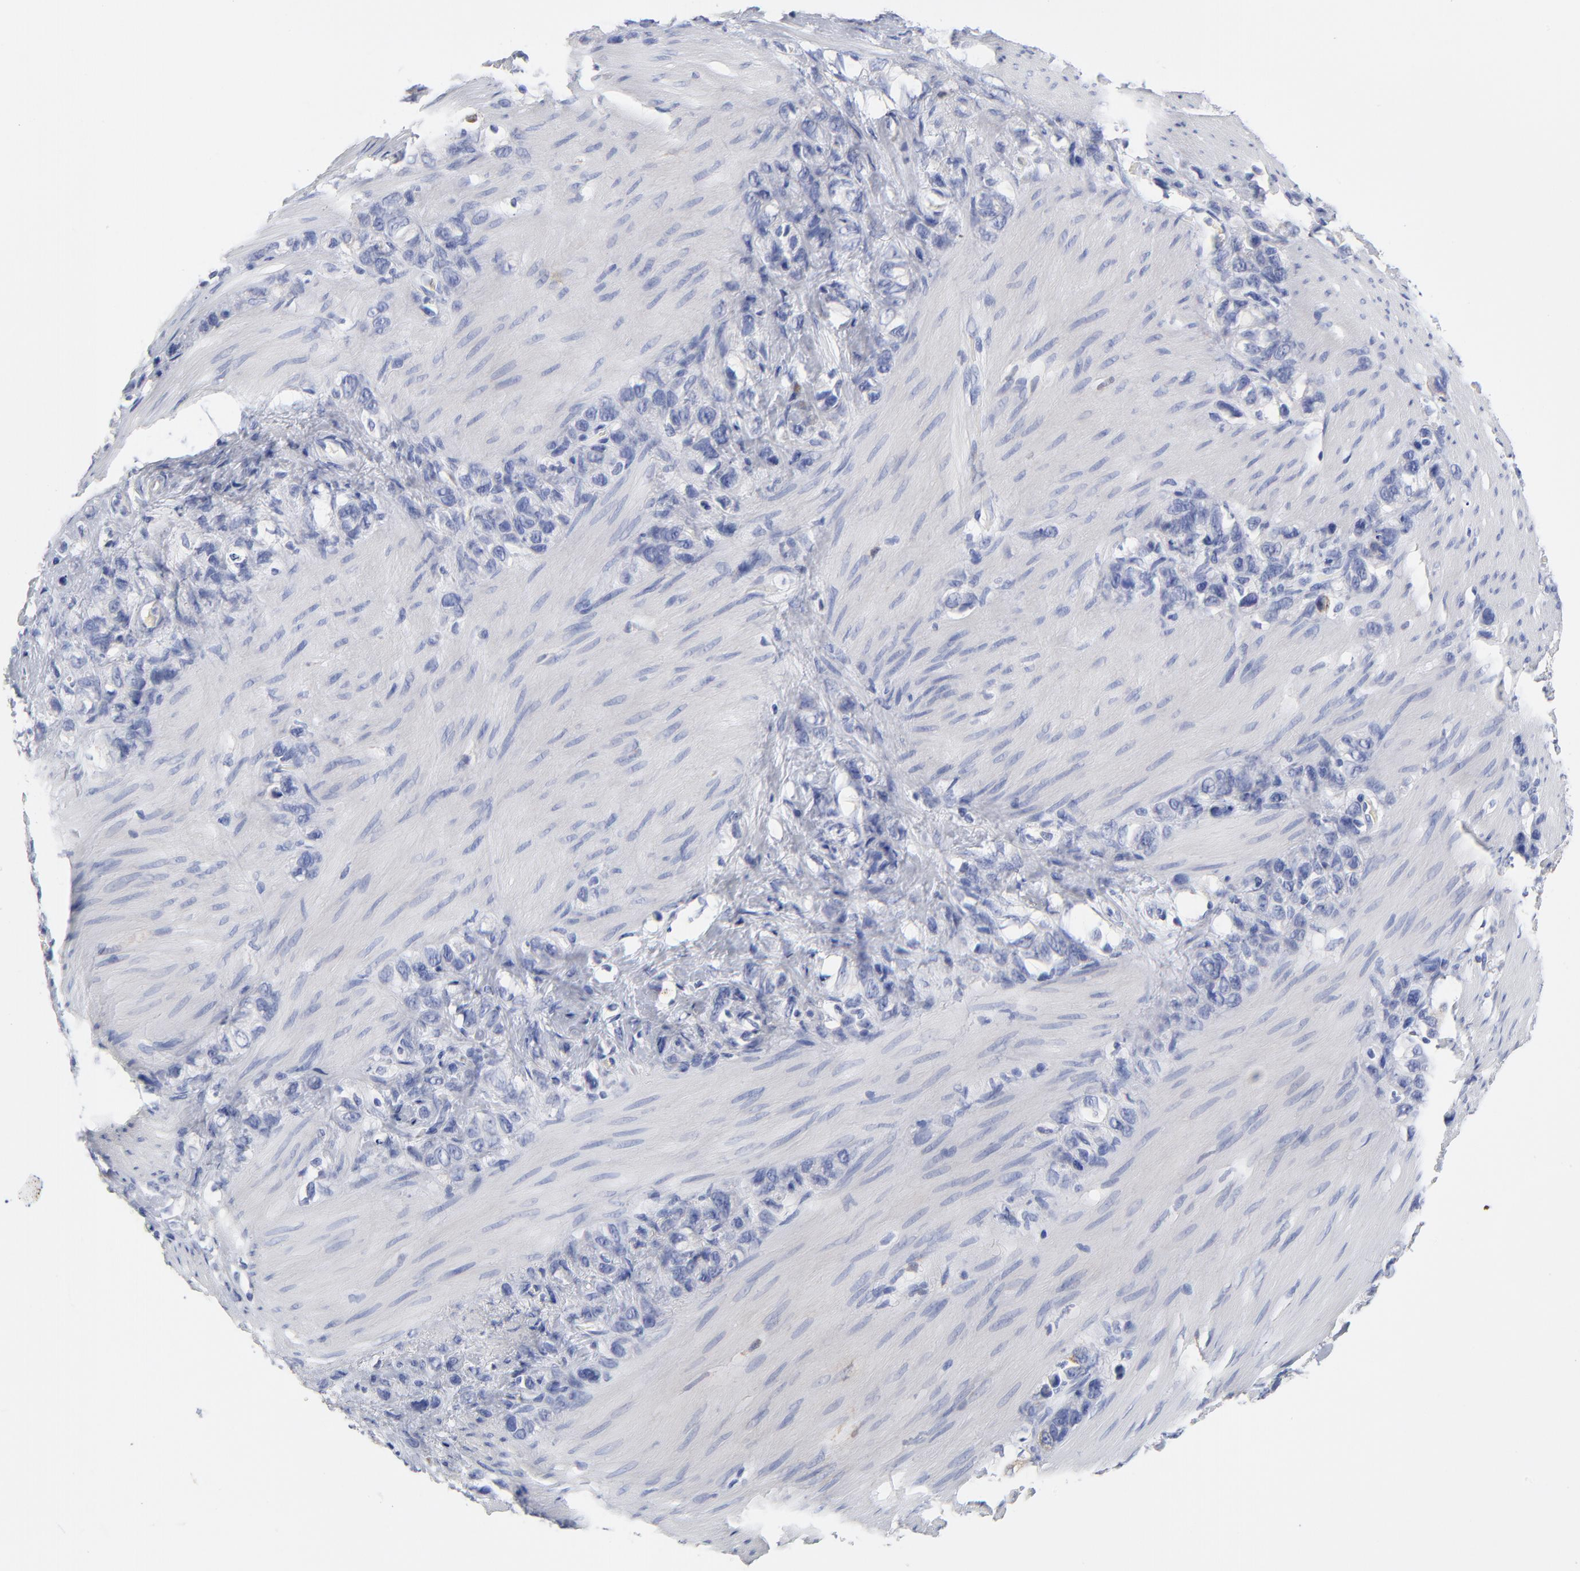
{"staining": {"intensity": "negative", "quantity": "none", "location": "none"}, "tissue": "stomach cancer", "cell_type": "Tumor cells", "image_type": "cancer", "snomed": [{"axis": "morphology", "description": "Normal tissue, NOS"}, {"axis": "morphology", "description": "Adenocarcinoma, NOS"}, {"axis": "morphology", "description": "Adenocarcinoma, High grade"}, {"axis": "topography", "description": "Stomach, upper"}, {"axis": "topography", "description": "Stomach"}], "caption": "Protein analysis of stomach cancer (high-grade adenocarcinoma) reveals no significant positivity in tumor cells.", "gene": "PTP4A1", "patient": {"sex": "female", "age": 65}}